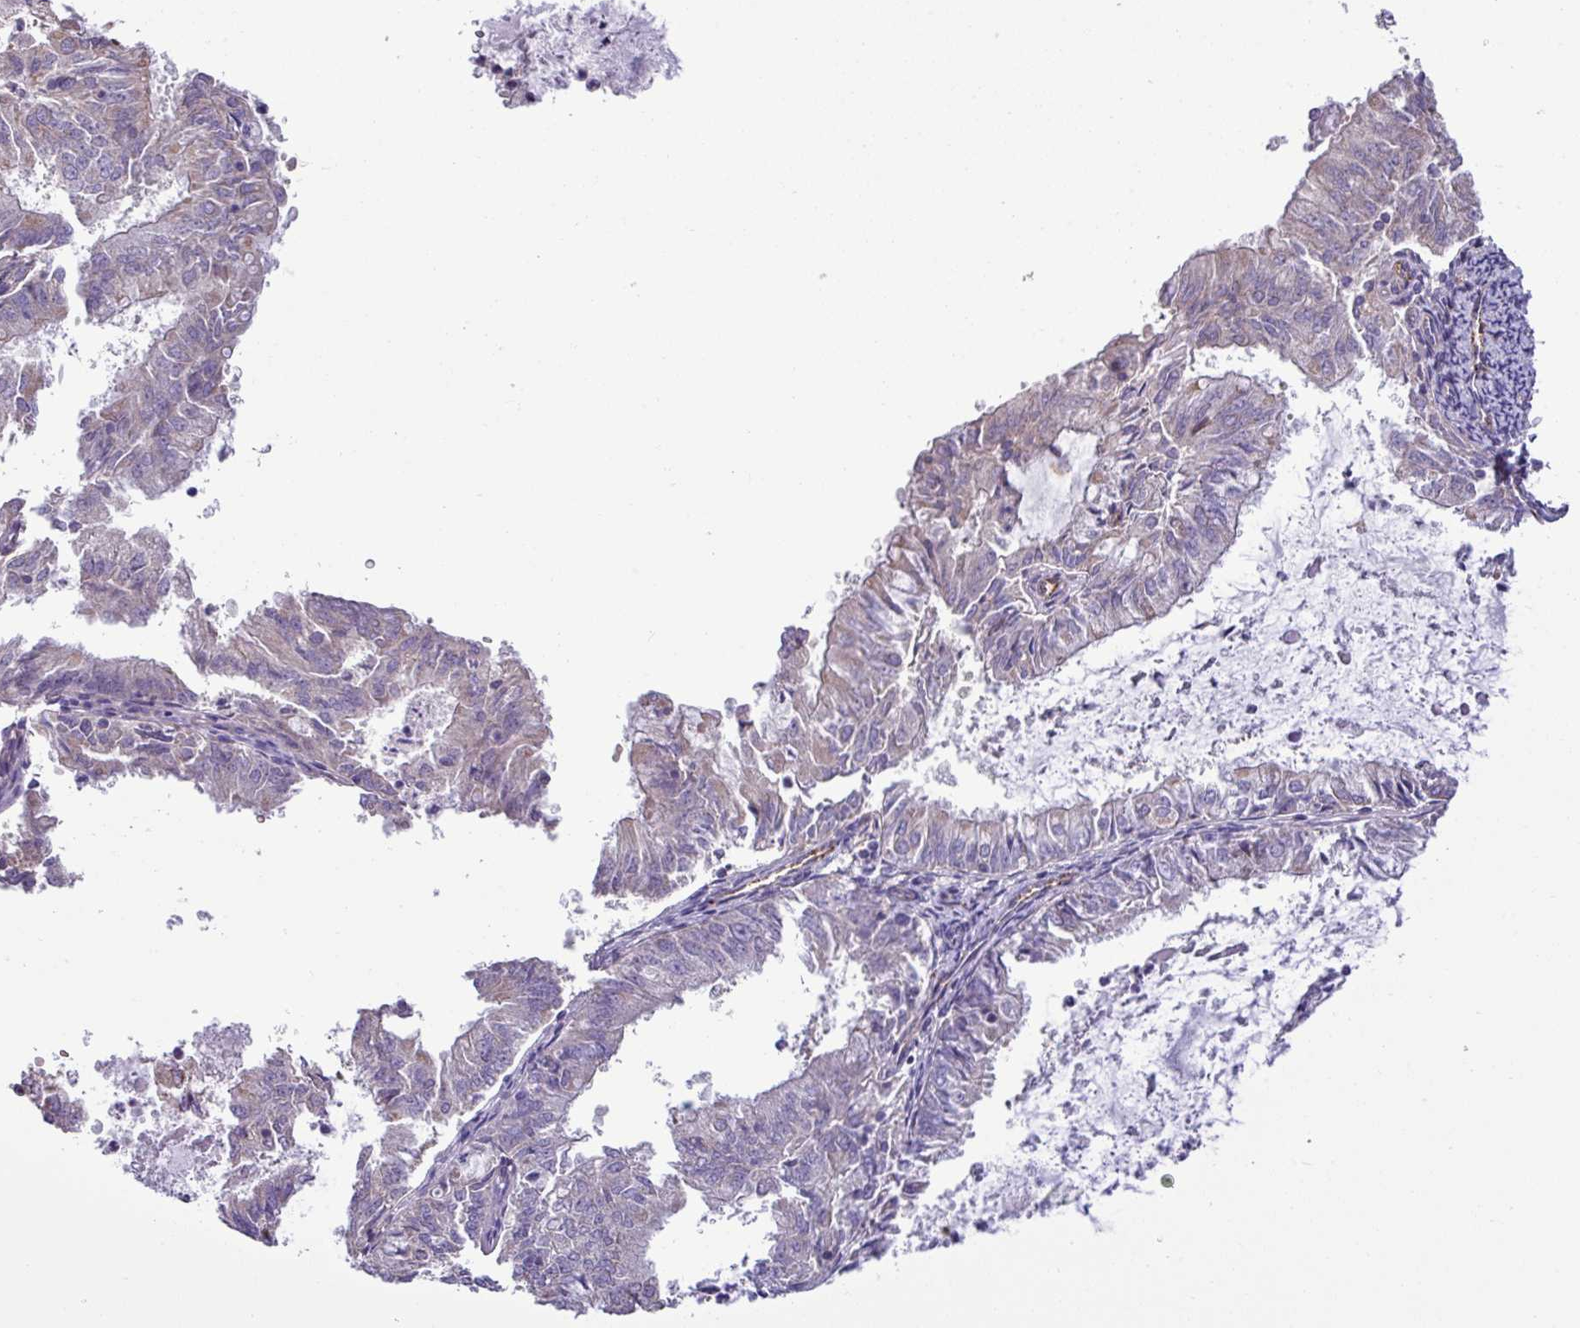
{"staining": {"intensity": "negative", "quantity": "none", "location": "none"}, "tissue": "endometrial cancer", "cell_type": "Tumor cells", "image_type": "cancer", "snomed": [{"axis": "morphology", "description": "Adenocarcinoma, NOS"}, {"axis": "topography", "description": "Endometrium"}], "caption": "The immunohistochemistry (IHC) image has no significant staining in tumor cells of endometrial cancer tissue.", "gene": "PPM1J", "patient": {"sex": "female", "age": 57}}